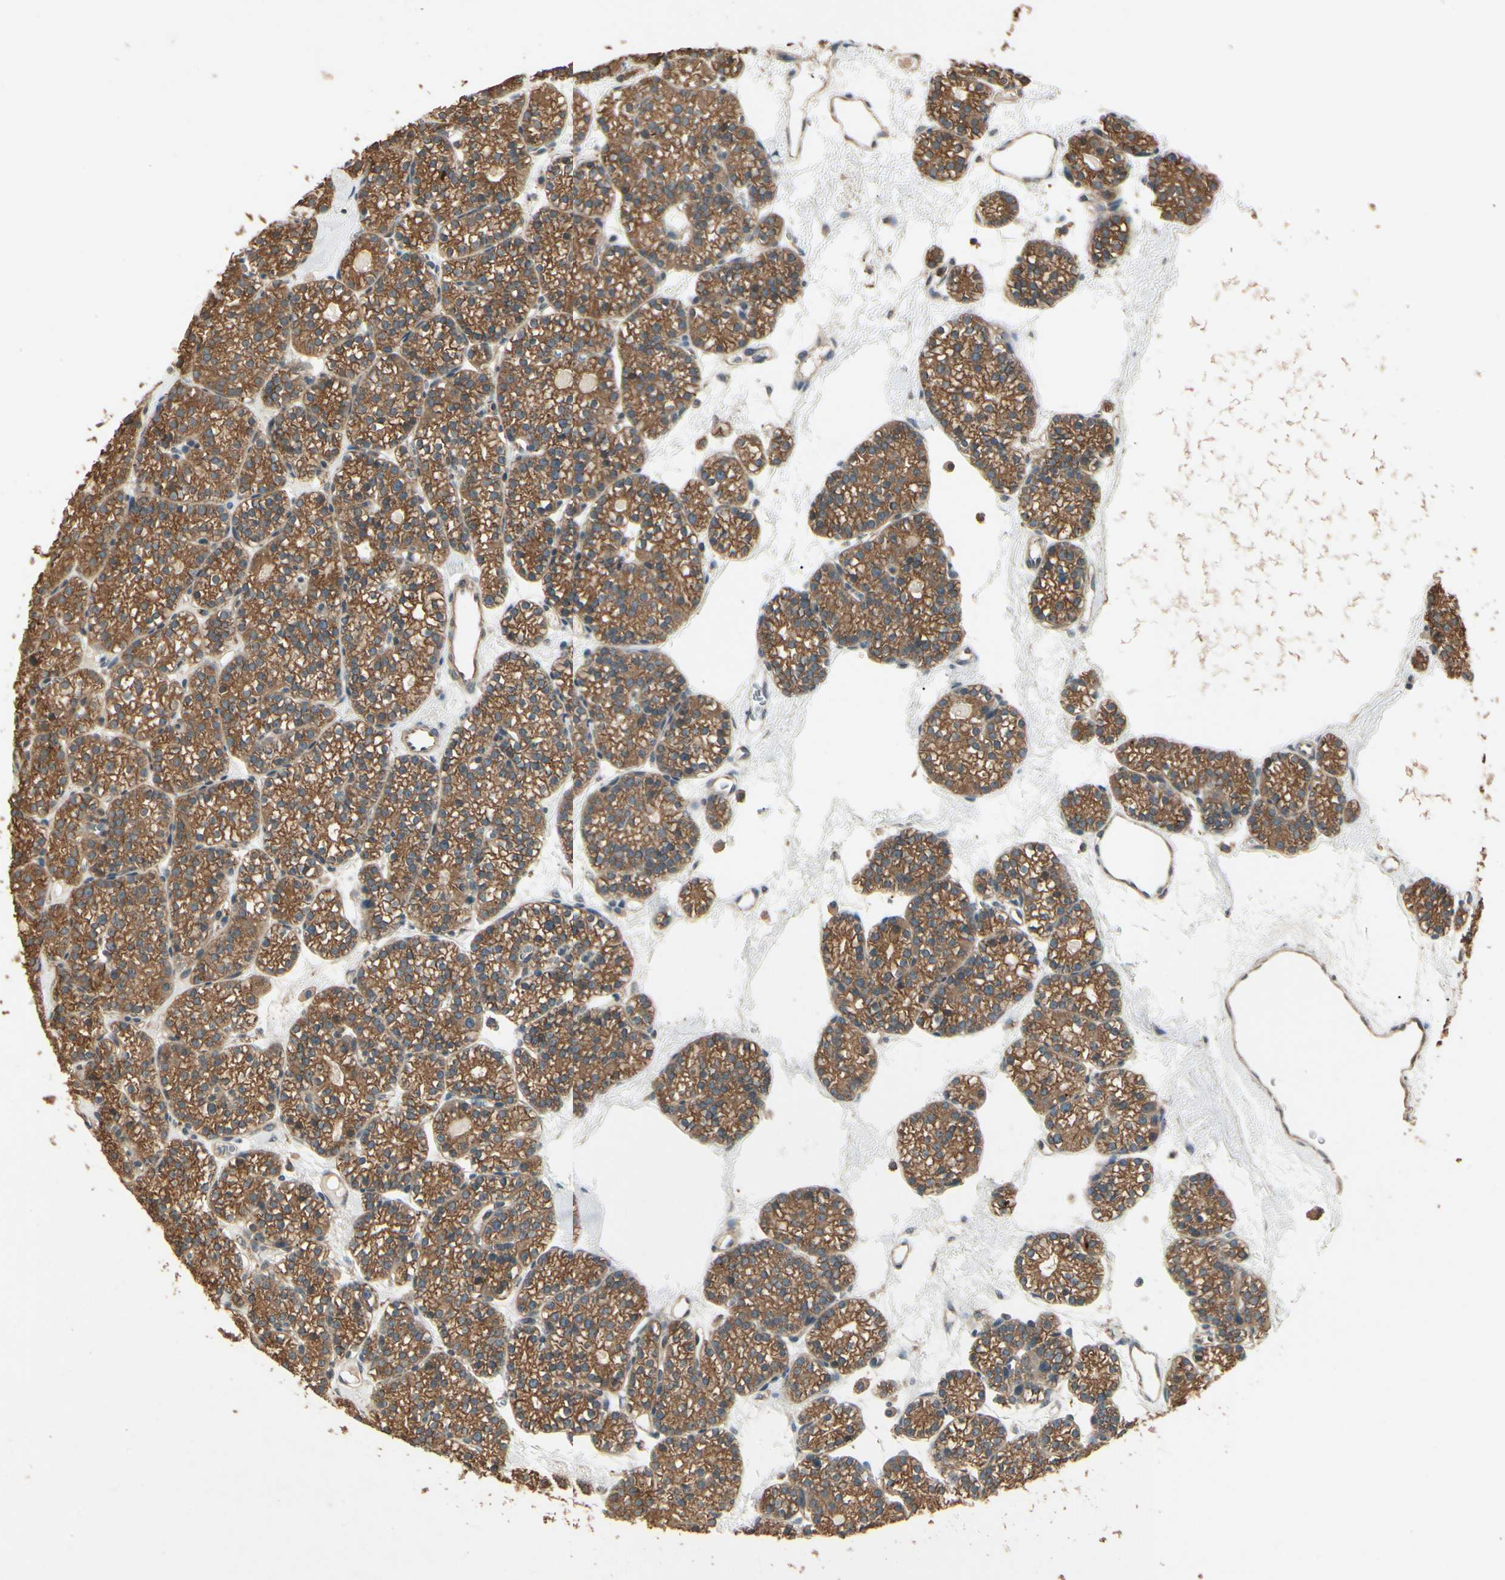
{"staining": {"intensity": "strong", "quantity": ">75%", "location": "cytoplasmic/membranous"}, "tissue": "parathyroid gland", "cell_type": "Glandular cells", "image_type": "normal", "snomed": [{"axis": "morphology", "description": "Normal tissue, NOS"}, {"axis": "topography", "description": "Parathyroid gland"}], "caption": "IHC (DAB (3,3'-diaminobenzidine)) staining of unremarkable parathyroid gland displays strong cytoplasmic/membranous protein staining in about >75% of glandular cells. Nuclei are stained in blue.", "gene": "CCT7", "patient": {"sex": "female", "age": 64}}